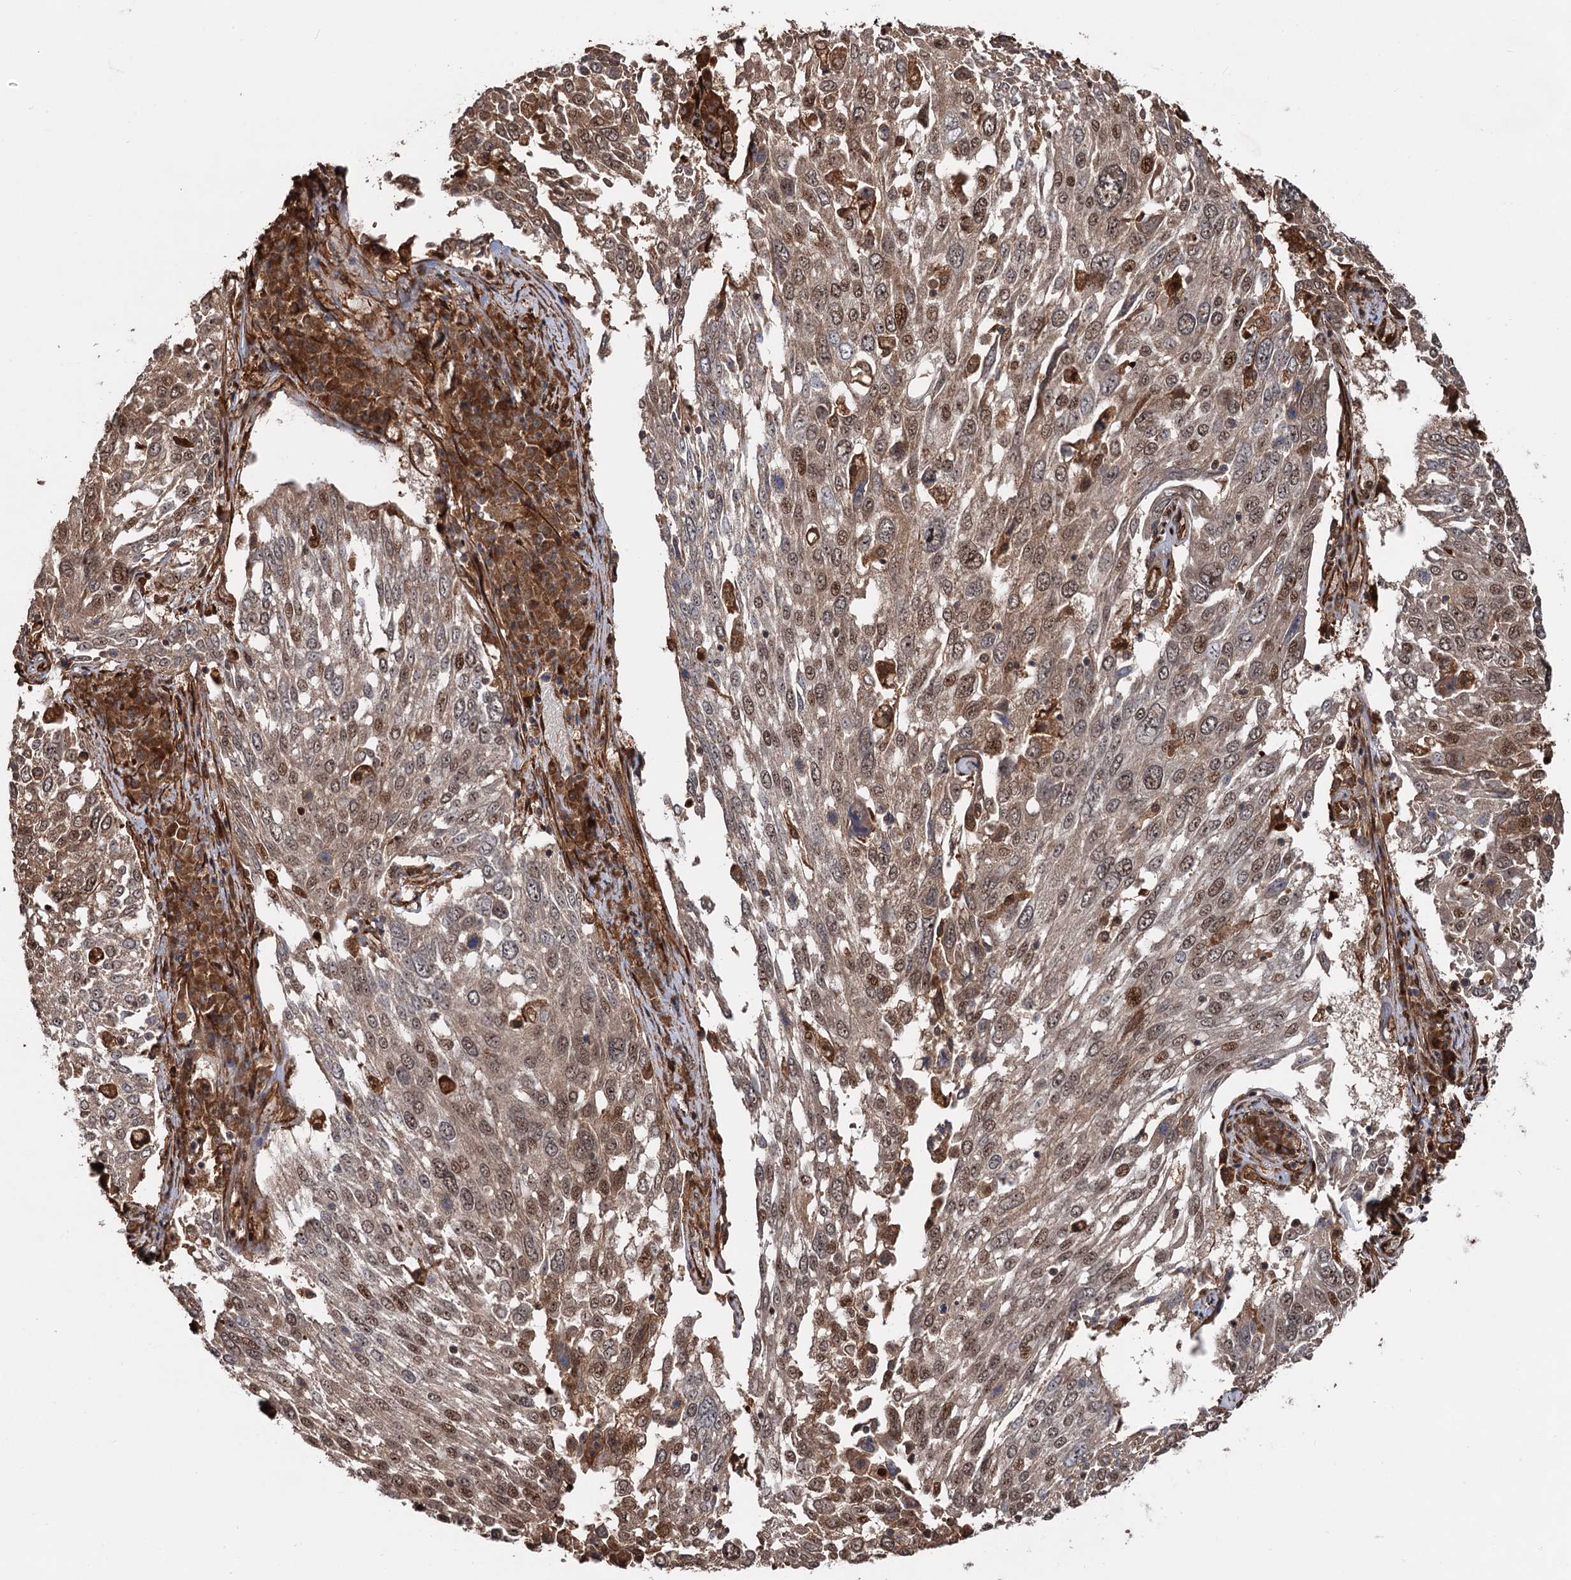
{"staining": {"intensity": "moderate", "quantity": ">75%", "location": "cytoplasmic/membranous,nuclear"}, "tissue": "lung cancer", "cell_type": "Tumor cells", "image_type": "cancer", "snomed": [{"axis": "morphology", "description": "Squamous cell carcinoma, NOS"}, {"axis": "topography", "description": "Lung"}], "caption": "The immunohistochemical stain highlights moderate cytoplasmic/membranous and nuclear expression in tumor cells of squamous cell carcinoma (lung) tissue.", "gene": "SNRNP25", "patient": {"sex": "male", "age": 65}}